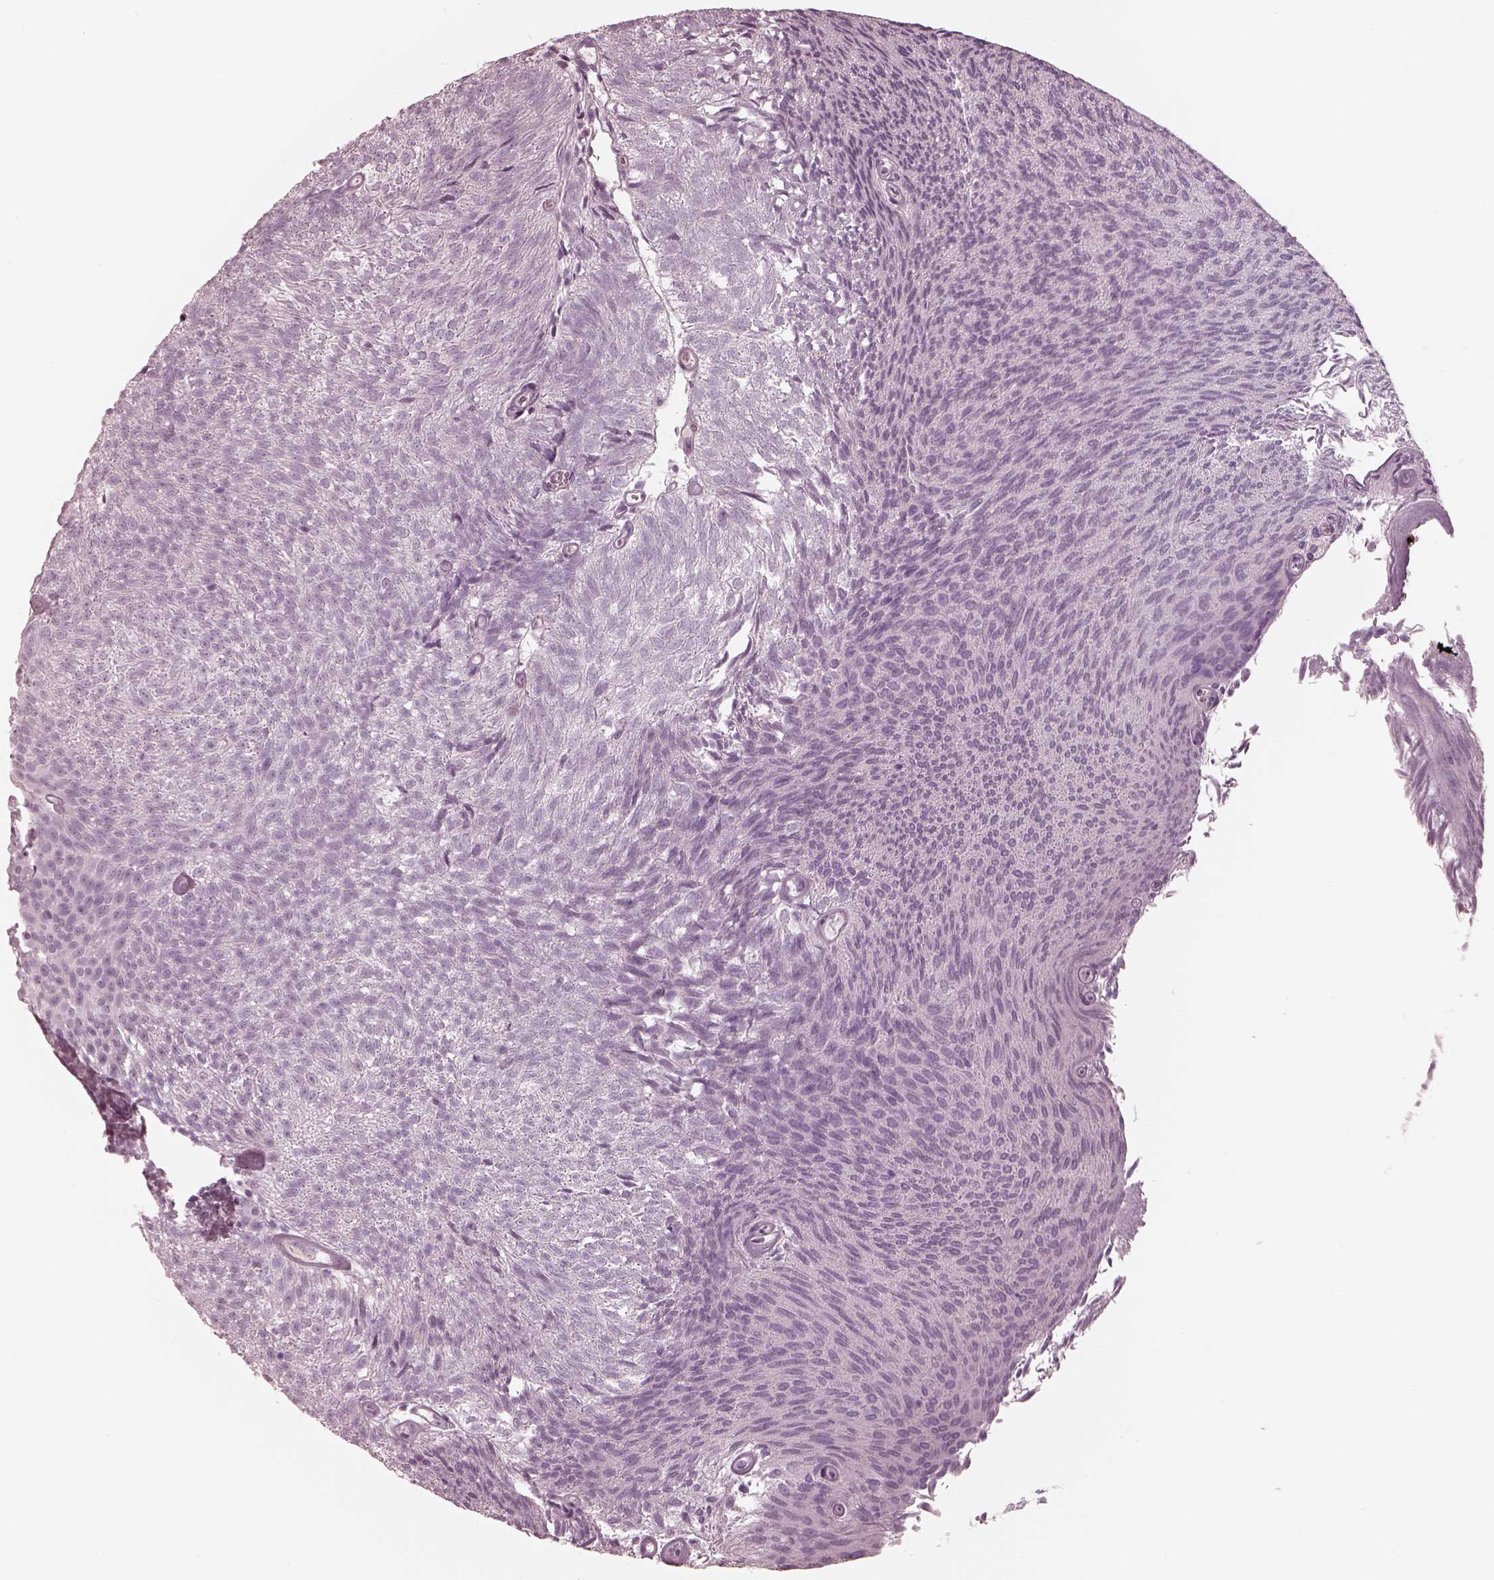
{"staining": {"intensity": "negative", "quantity": "none", "location": "none"}, "tissue": "urothelial cancer", "cell_type": "Tumor cells", "image_type": "cancer", "snomed": [{"axis": "morphology", "description": "Urothelial carcinoma, Low grade"}, {"axis": "topography", "description": "Urinary bladder"}], "caption": "This is an immunohistochemistry (IHC) histopathology image of urothelial carcinoma (low-grade). There is no expression in tumor cells.", "gene": "CADM2", "patient": {"sex": "male", "age": 77}}